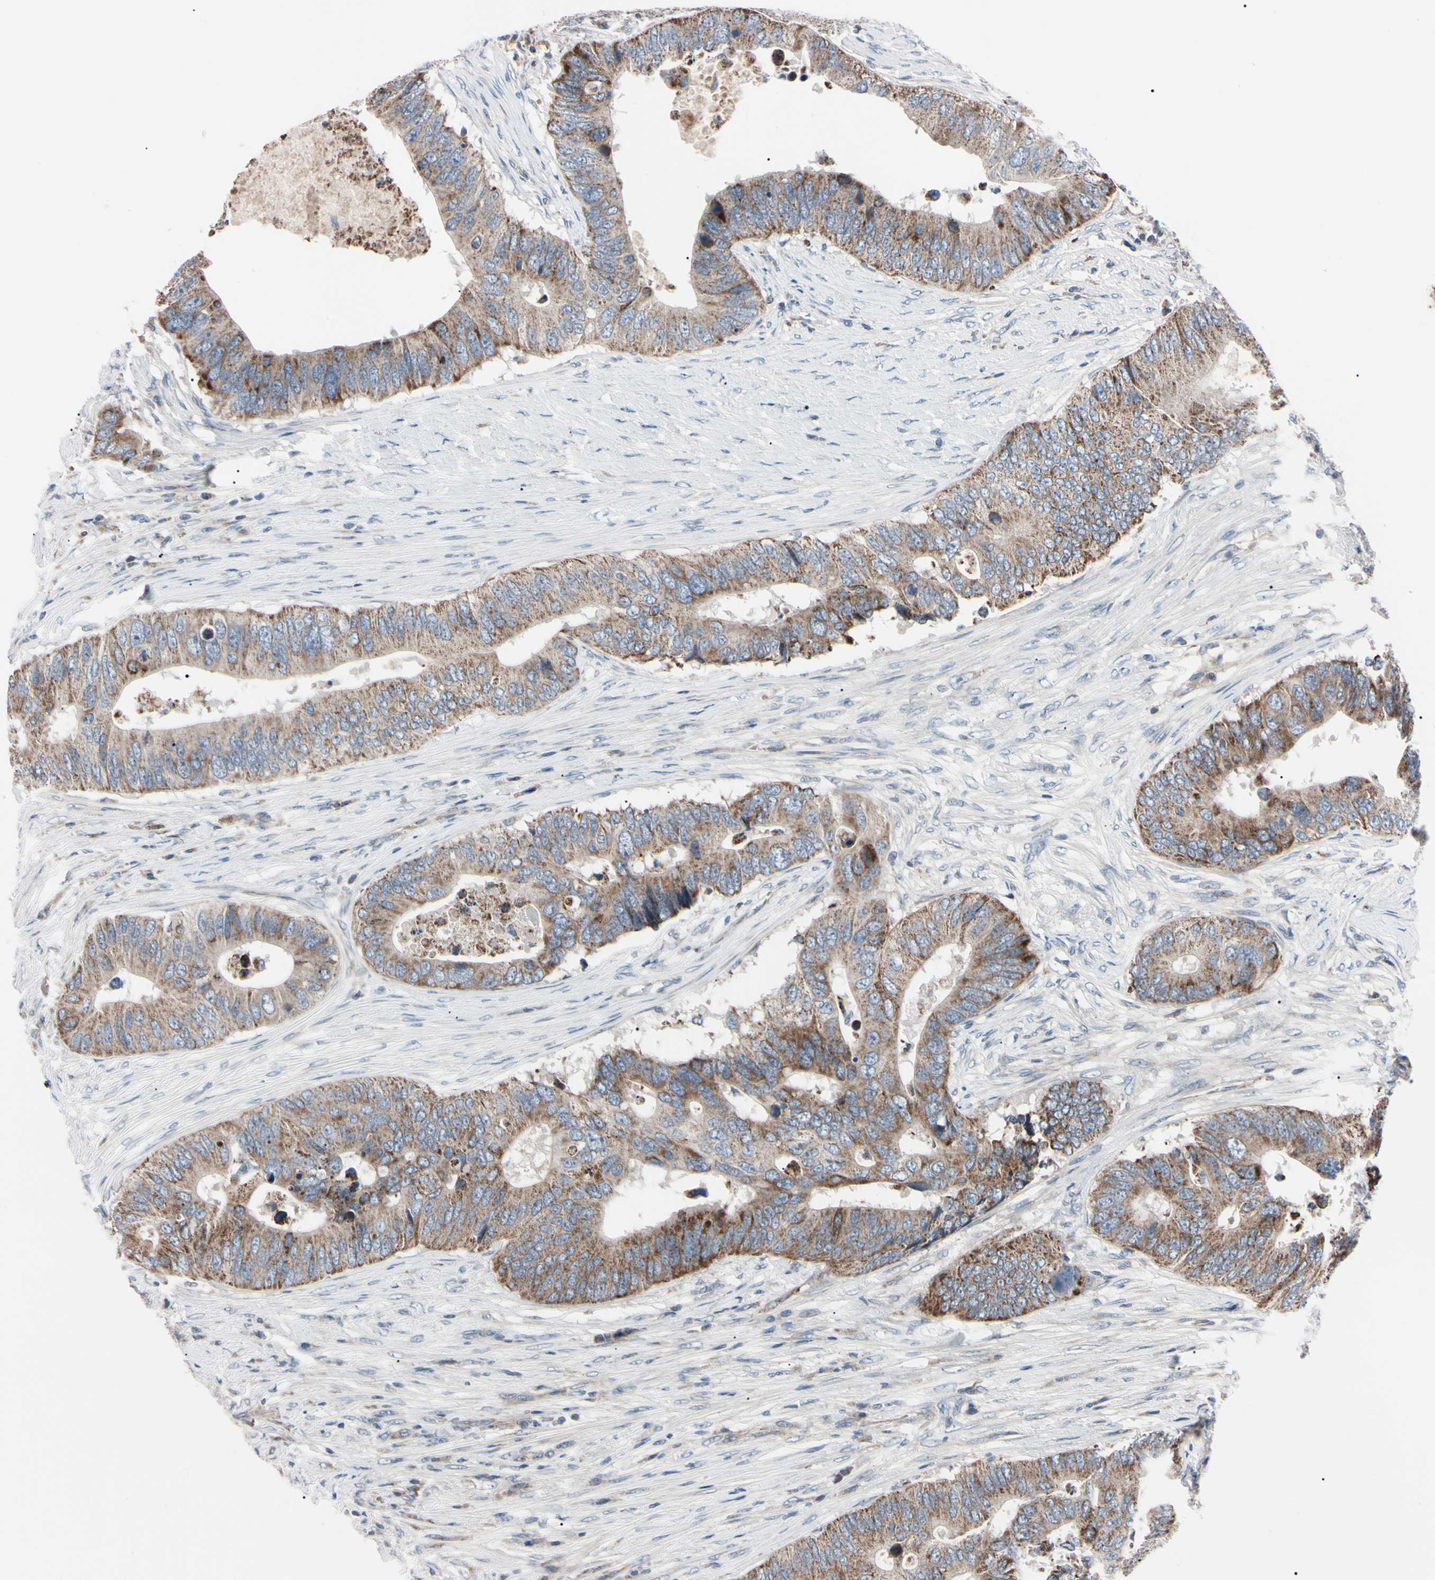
{"staining": {"intensity": "weak", "quantity": ">75%", "location": "cytoplasmic/membranous"}, "tissue": "colorectal cancer", "cell_type": "Tumor cells", "image_type": "cancer", "snomed": [{"axis": "morphology", "description": "Adenocarcinoma, NOS"}, {"axis": "topography", "description": "Colon"}], "caption": "An immunohistochemistry histopathology image of tumor tissue is shown. Protein staining in brown labels weak cytoplasmic/membranous positivity in colorectal cancer (adenocarcinoma) within tumor cells. The staining was performed using DAB, with brown indicating positive protein expression. Nuclei are stained blue with hematoxylin.", "gene": "TNFRSF1A", "patient": {"sex": "male", "age": 71}}